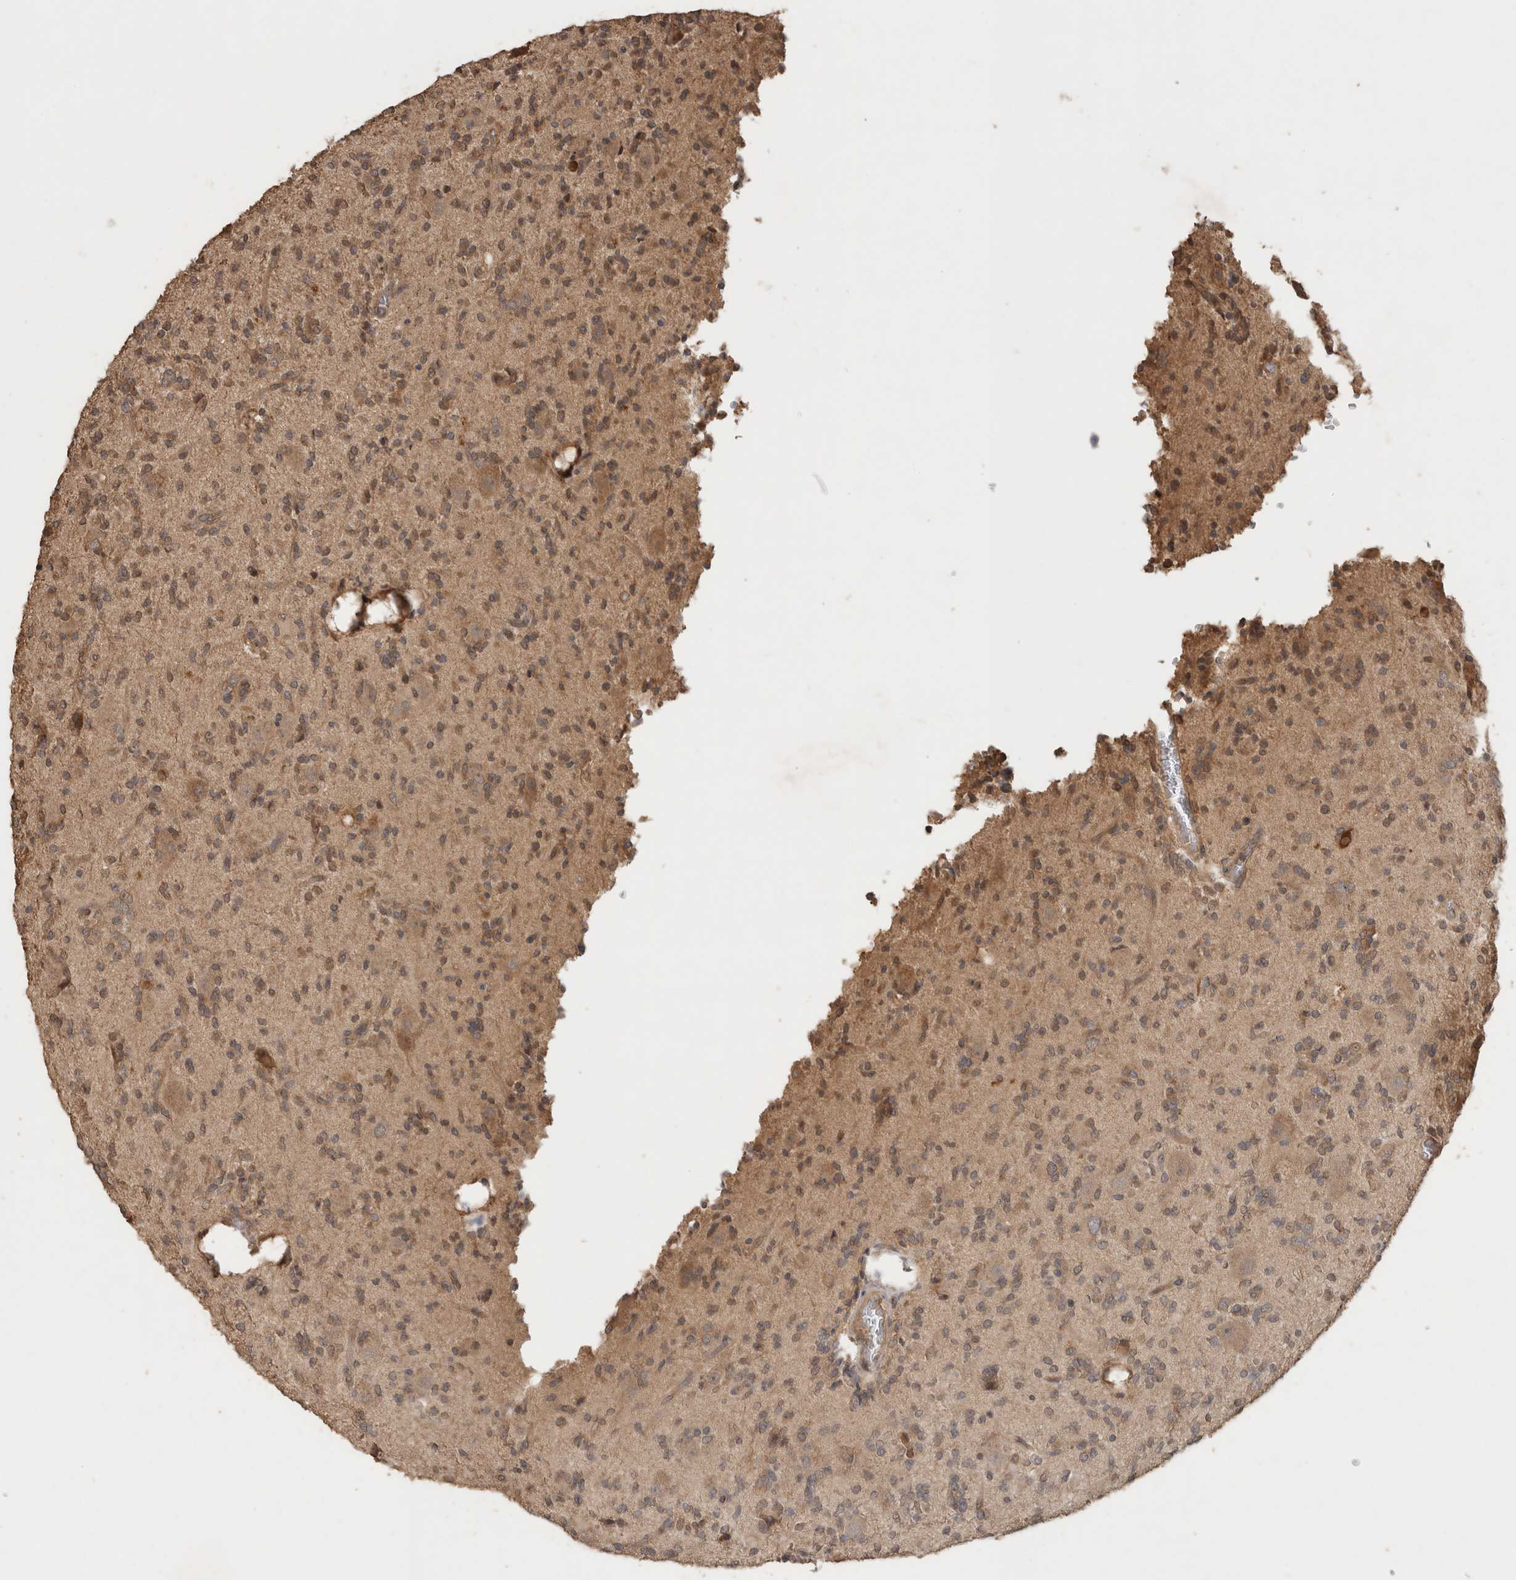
{"staining": {"intensity": "weak", "quantity": ">75%", "location": "cytoplasmic/membranous"}, "tissue": "glioma", "cell_type": "Tumor cells", "image_type": "cancer", "snomed": [{"axis": "morphology", "description": "Glioma, malignant, High grade"}, {"axis": "topography", "description": "Brain"}], "caption": "IHC (DAB (3,3'-diaminobenzidine)) staining of glioma shows weak cytoplasmic/membranous protein positivity in about >75% of tumor cells.", "gene": "OTUD7B", "patient": {"sex": "male", "age": 34}}